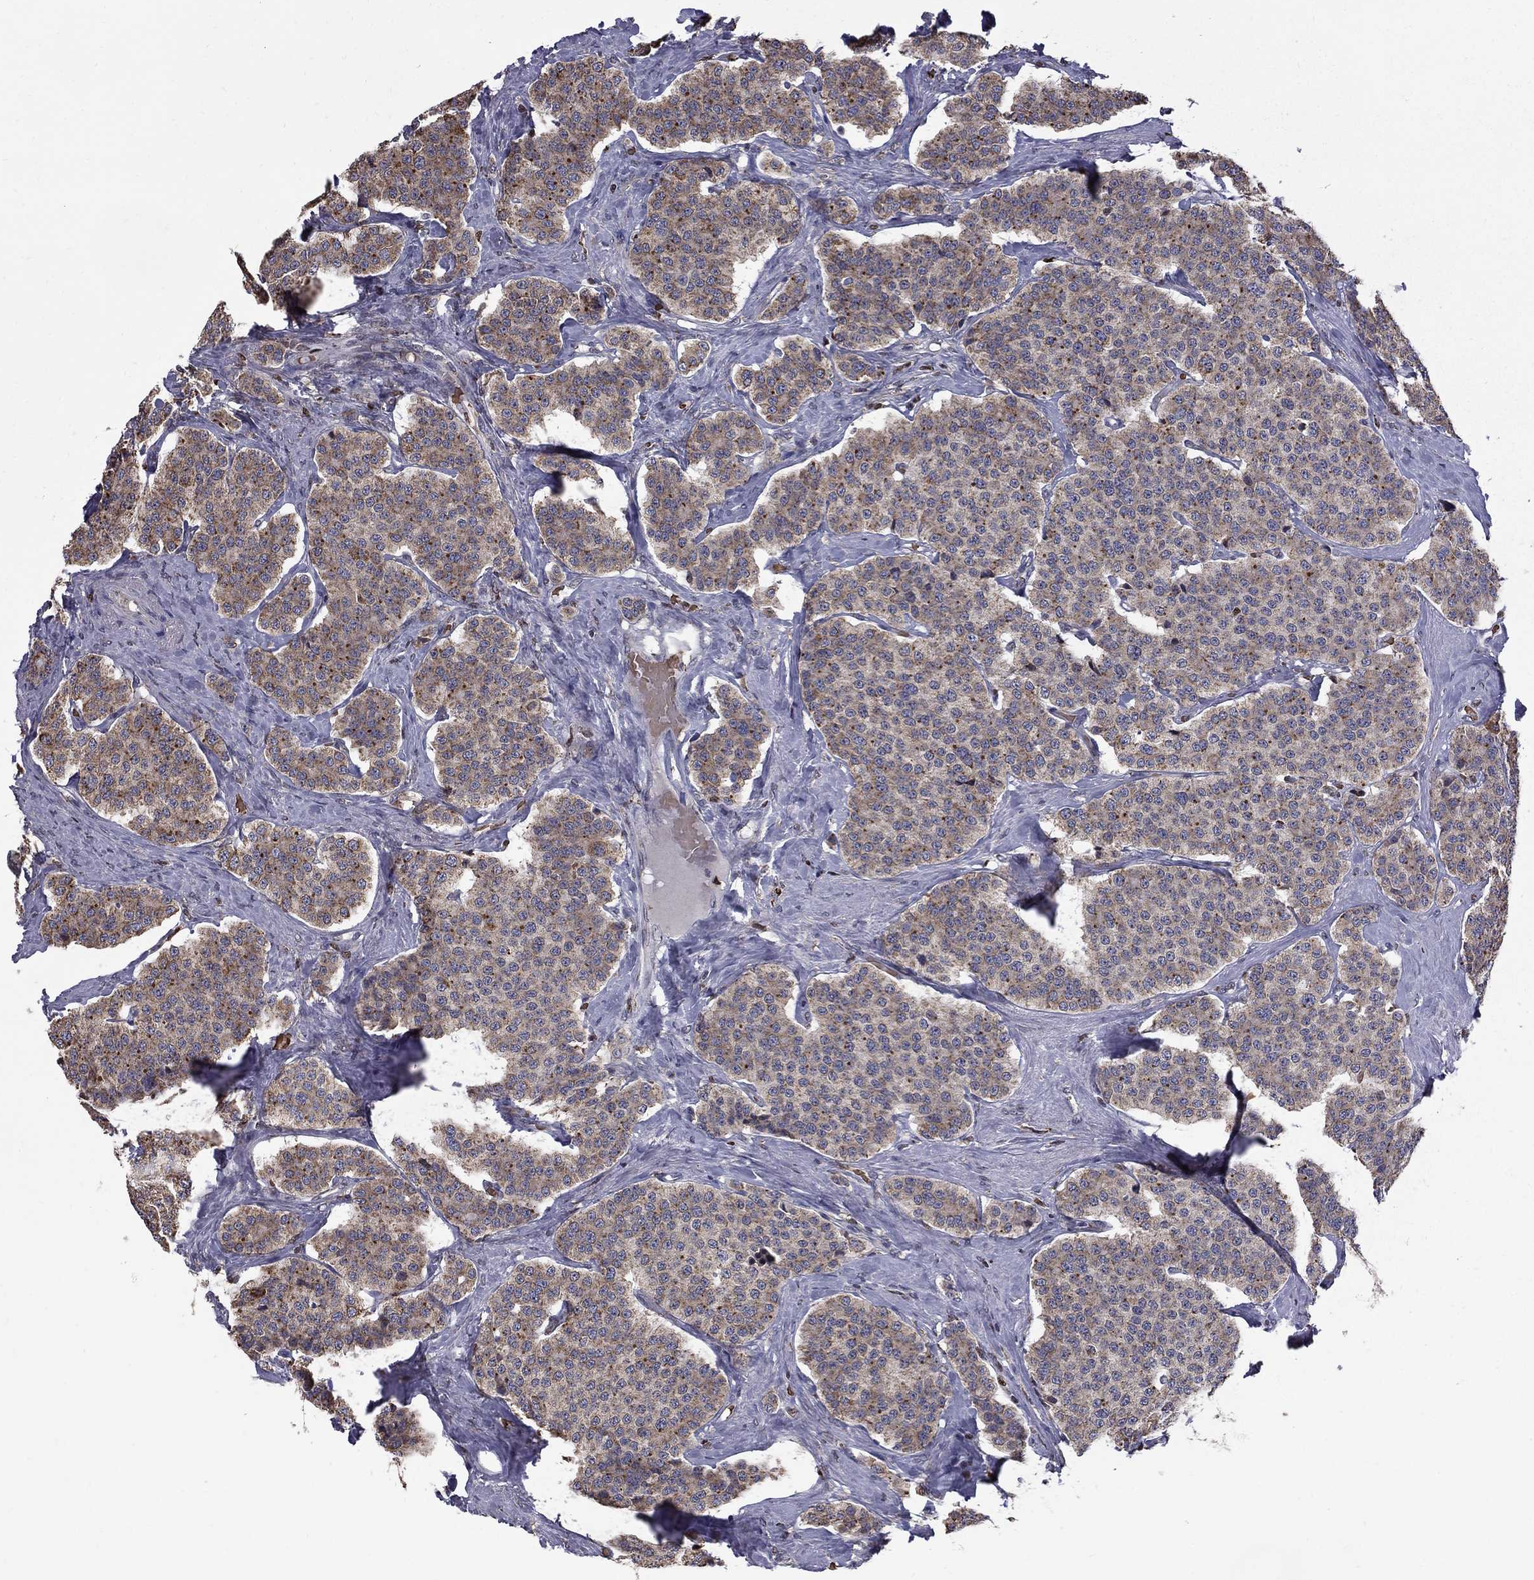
{"staining": {"intensity": "weak", "quantity": "25%-75%", "location": "cytoplasmic/membranous"}, "tissue": "carcinoid", "cell_type": "Tumor cells", "image_type": "cancer", "snomed": [{"axis": "morphology", "description": "Carcinoid, malignant, NOS"}, {"axis": "topography", "description": "Small intestine"}], "caption": "The histopathology image demonstrates a brown stain indicating the presence of a protein in the cytoplasmic/membranous of tumor cells in carcinoid.", "gene": "HSPB2", "patient": {"sex": "female", "age": 58}}